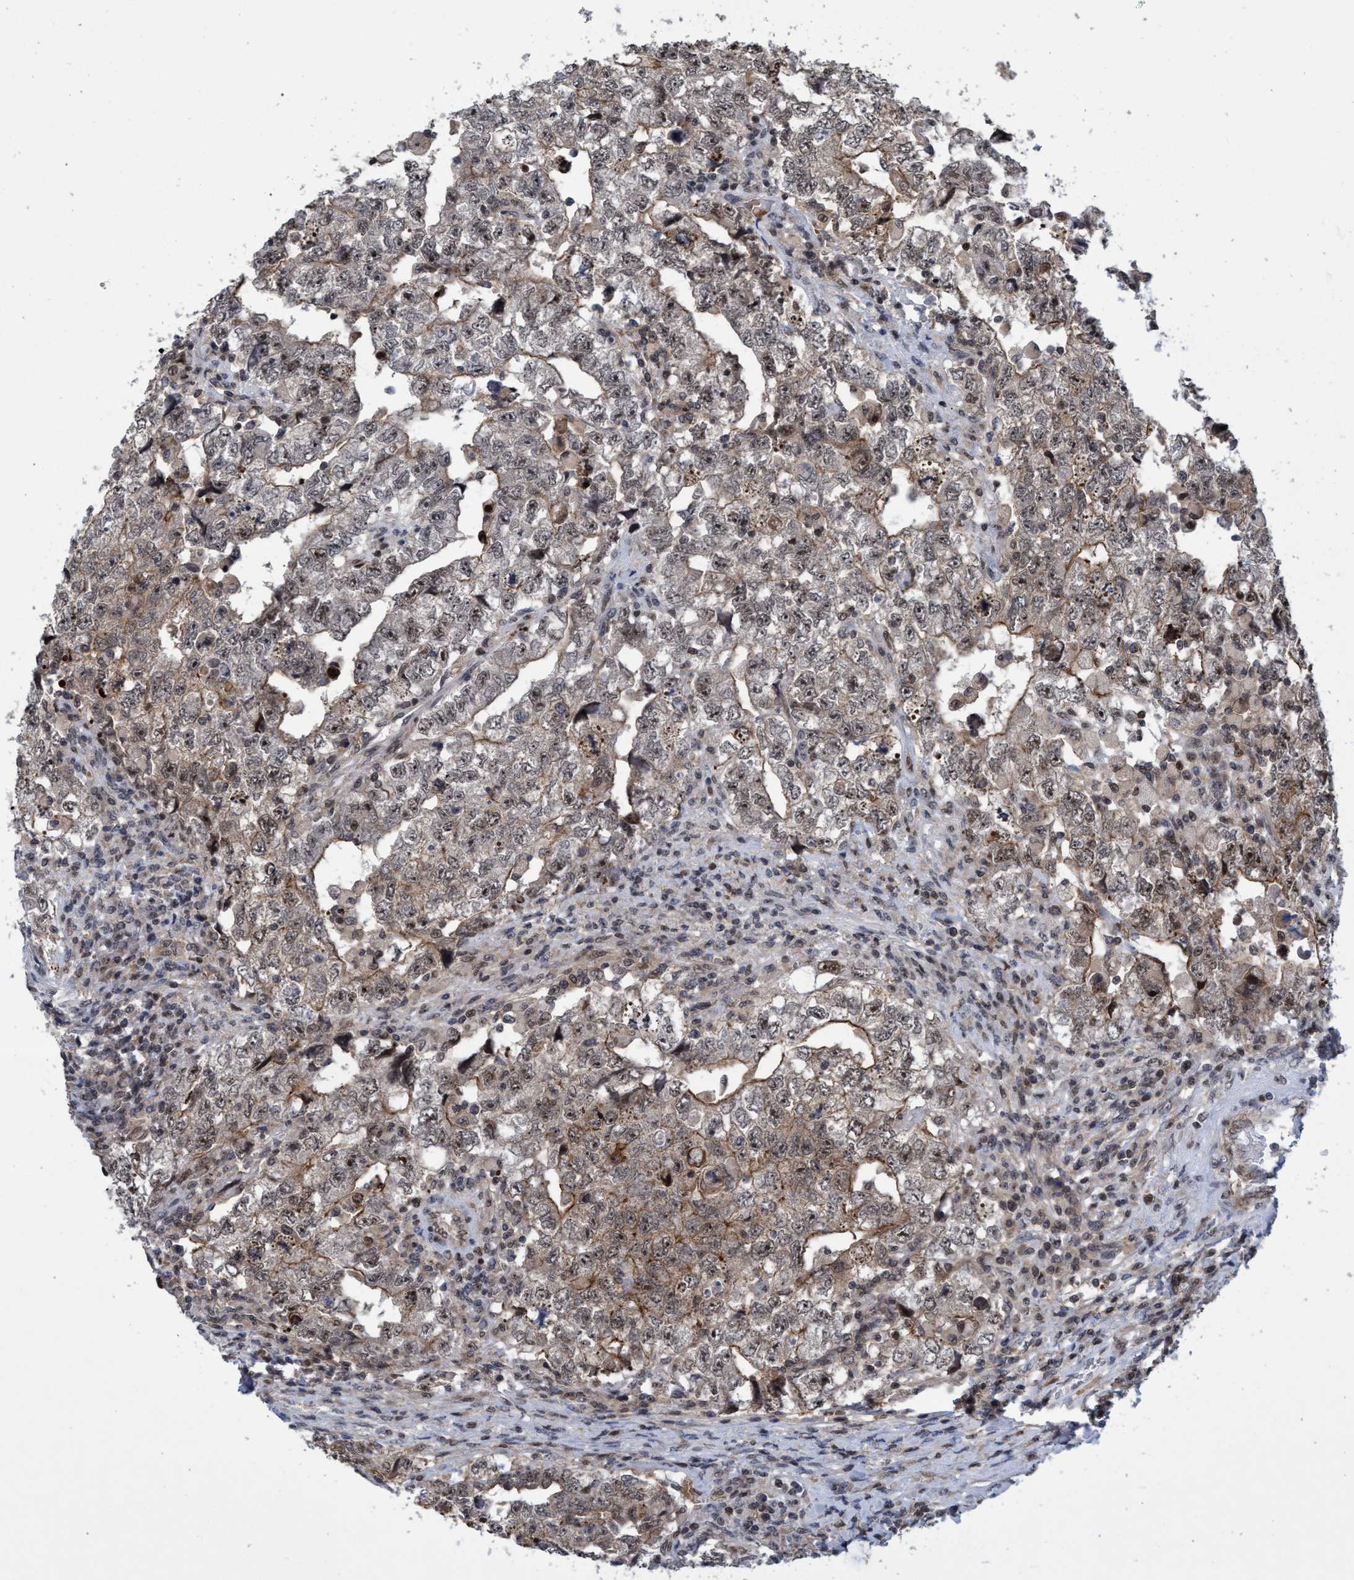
{"staining": {"intensity": "moderate", "quantity": "25%-75%", "location": "cytoplasmic/membranous,nuclear"}, "tissue": "testis cancer", "cell_type": "Tumor cells", "image_type": "cancer", "snomed": [{"axis": "morphology", "description": "Carcinoma, Embryonal, NOS"}, {"axis": "topography", "description": "Testis"}], "caption": "Immunohistochemistry of testis embryonal carcinoma shows medium levels of moderate cytoplasmic/membranous and nuclear positivity in about 25%-75% of tumor cells.", "gene": "GTF2F1", "patient": {"sex": "male", "age": 36}}